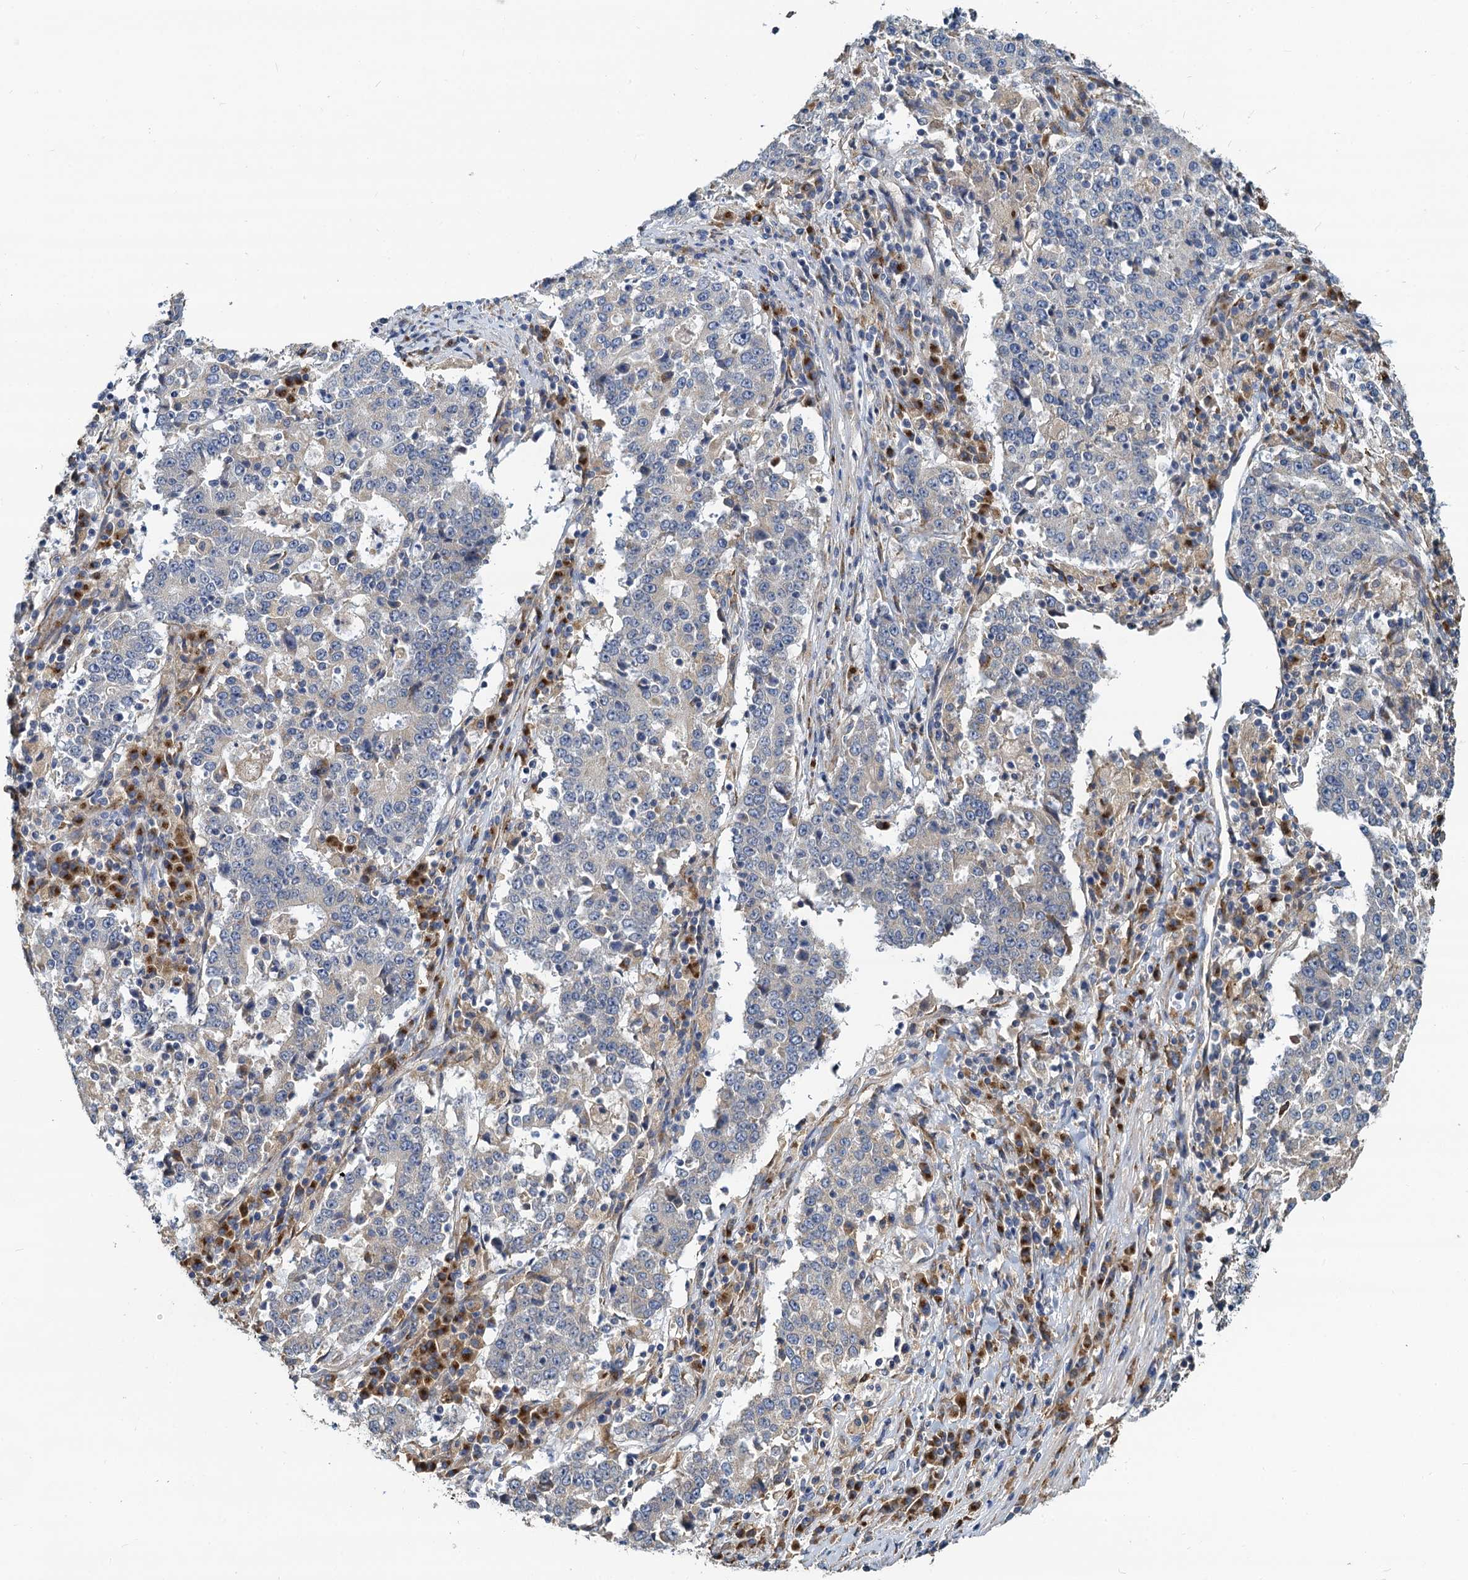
{"staining": {"intensity": "negative", "quantity": "none", "location": "none"}, "tissue": "stomach cancer", "cell_type": "Tumor cells", "image_type": "cancer", "snomed": [{"axis": "morphology", "description": "Adenocarcinoma, NOS"}, {"axis": "topography", "description": "Stomach"}], "caption": "Immunohistochemistry (IHC) micrograph of stomach cancer stained for a protein (brown), which exhibits no expression in tumor cells.", "gene": "NKAPD1", "patient": {"sex": "male", "age": 59}}